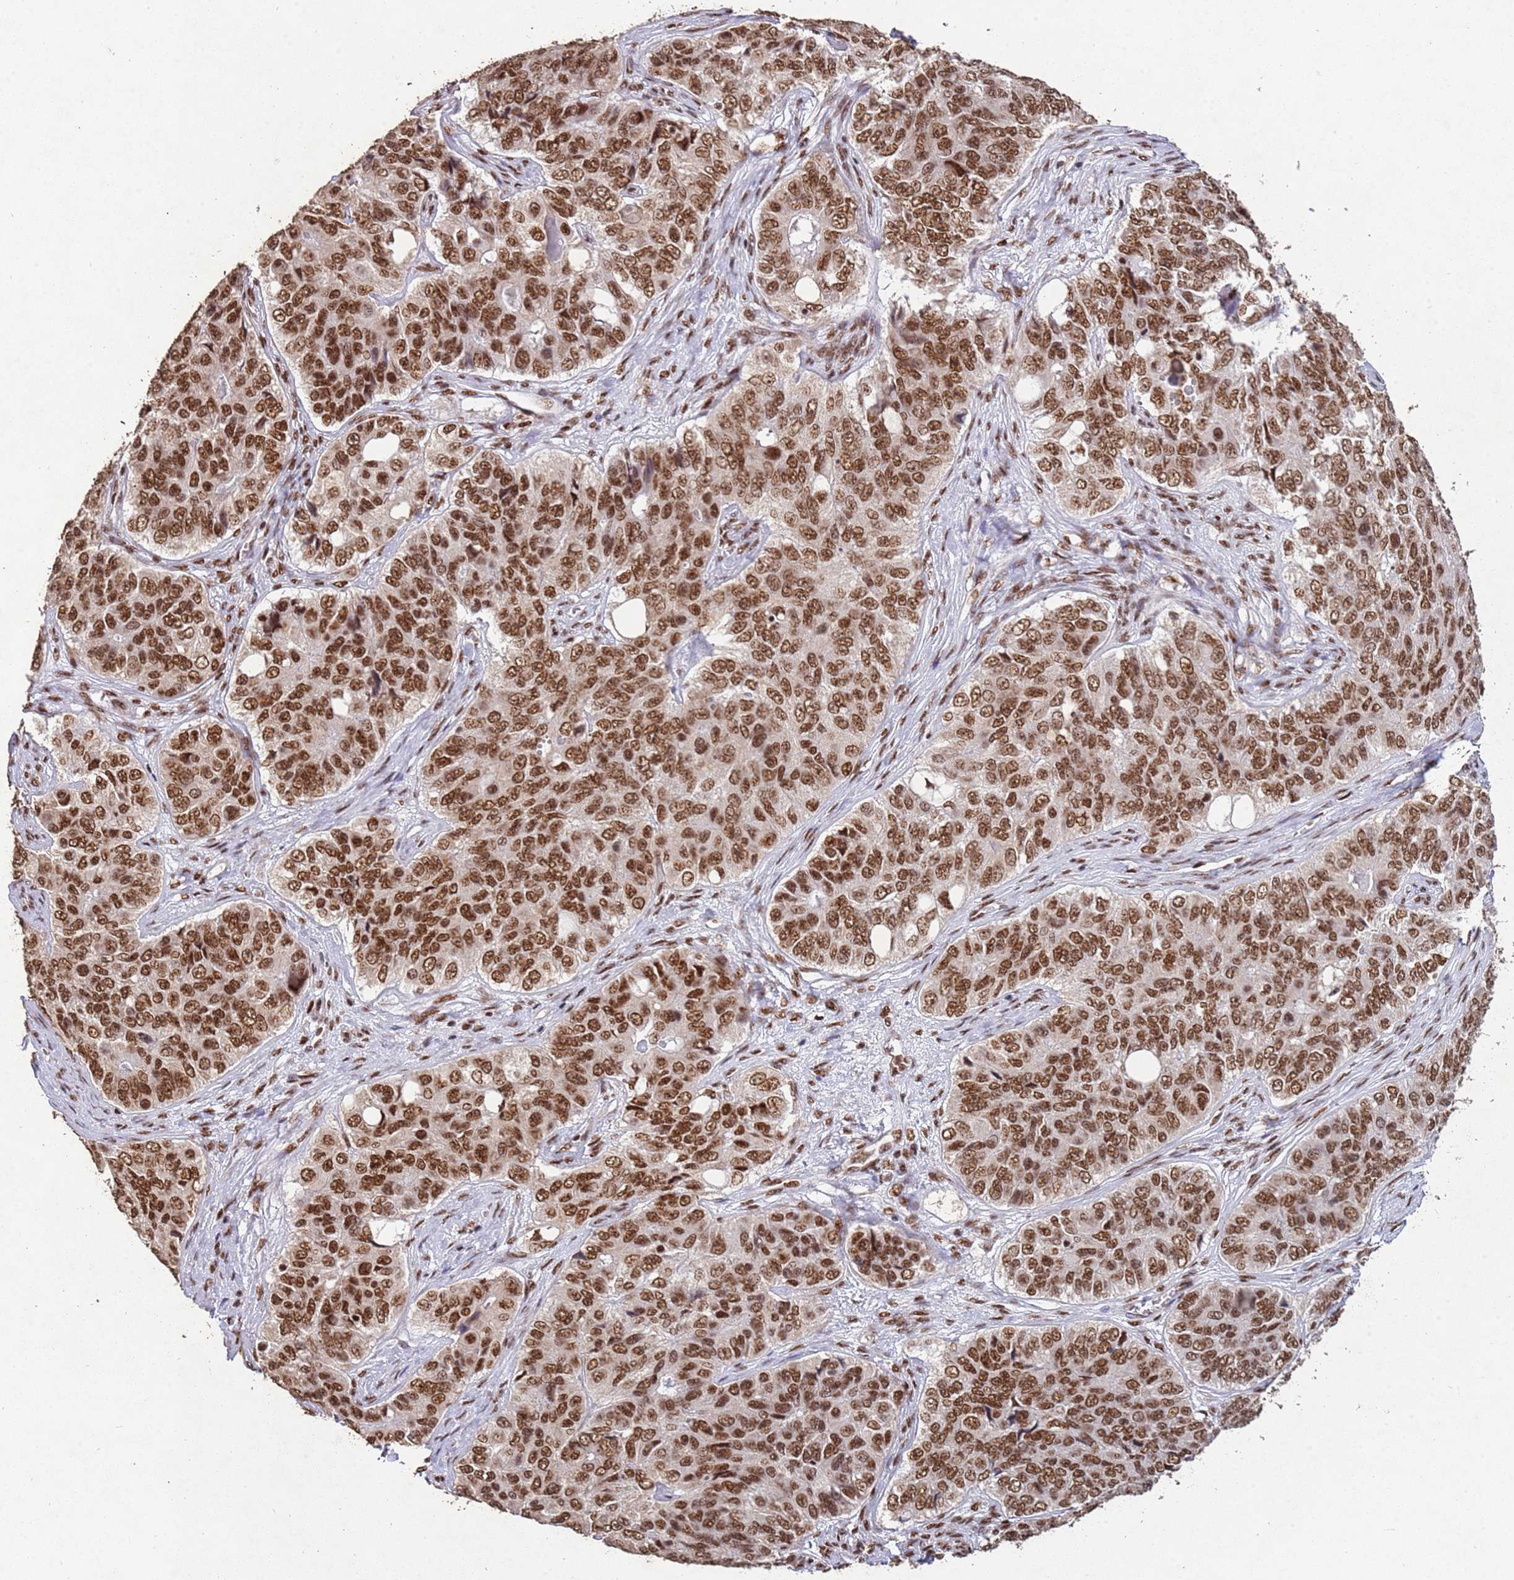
{"staining": {"intensity": "strong", "quantity": ">75%", "location": "nuclear"}, "tissue": "ovarian cancer", "cell_type": "Tumor cells", "image_type": "cancer", "snomed": [{"axis": "morphology", "description": "Carcinoma, endometroid"}, {"axis": "topography", "description": "Ovary"}], "caption": "Ovarian cancer (endometroid carcinoma) tissue exhibits strong nuclear staining in approximately >75% of tumor cells, visualized by immunohistochemistry. (Brightfield microscopy of DAB IHC at high magnification).", "gene": "ESF1", "patient": {"sex": "female", "age": 51}}